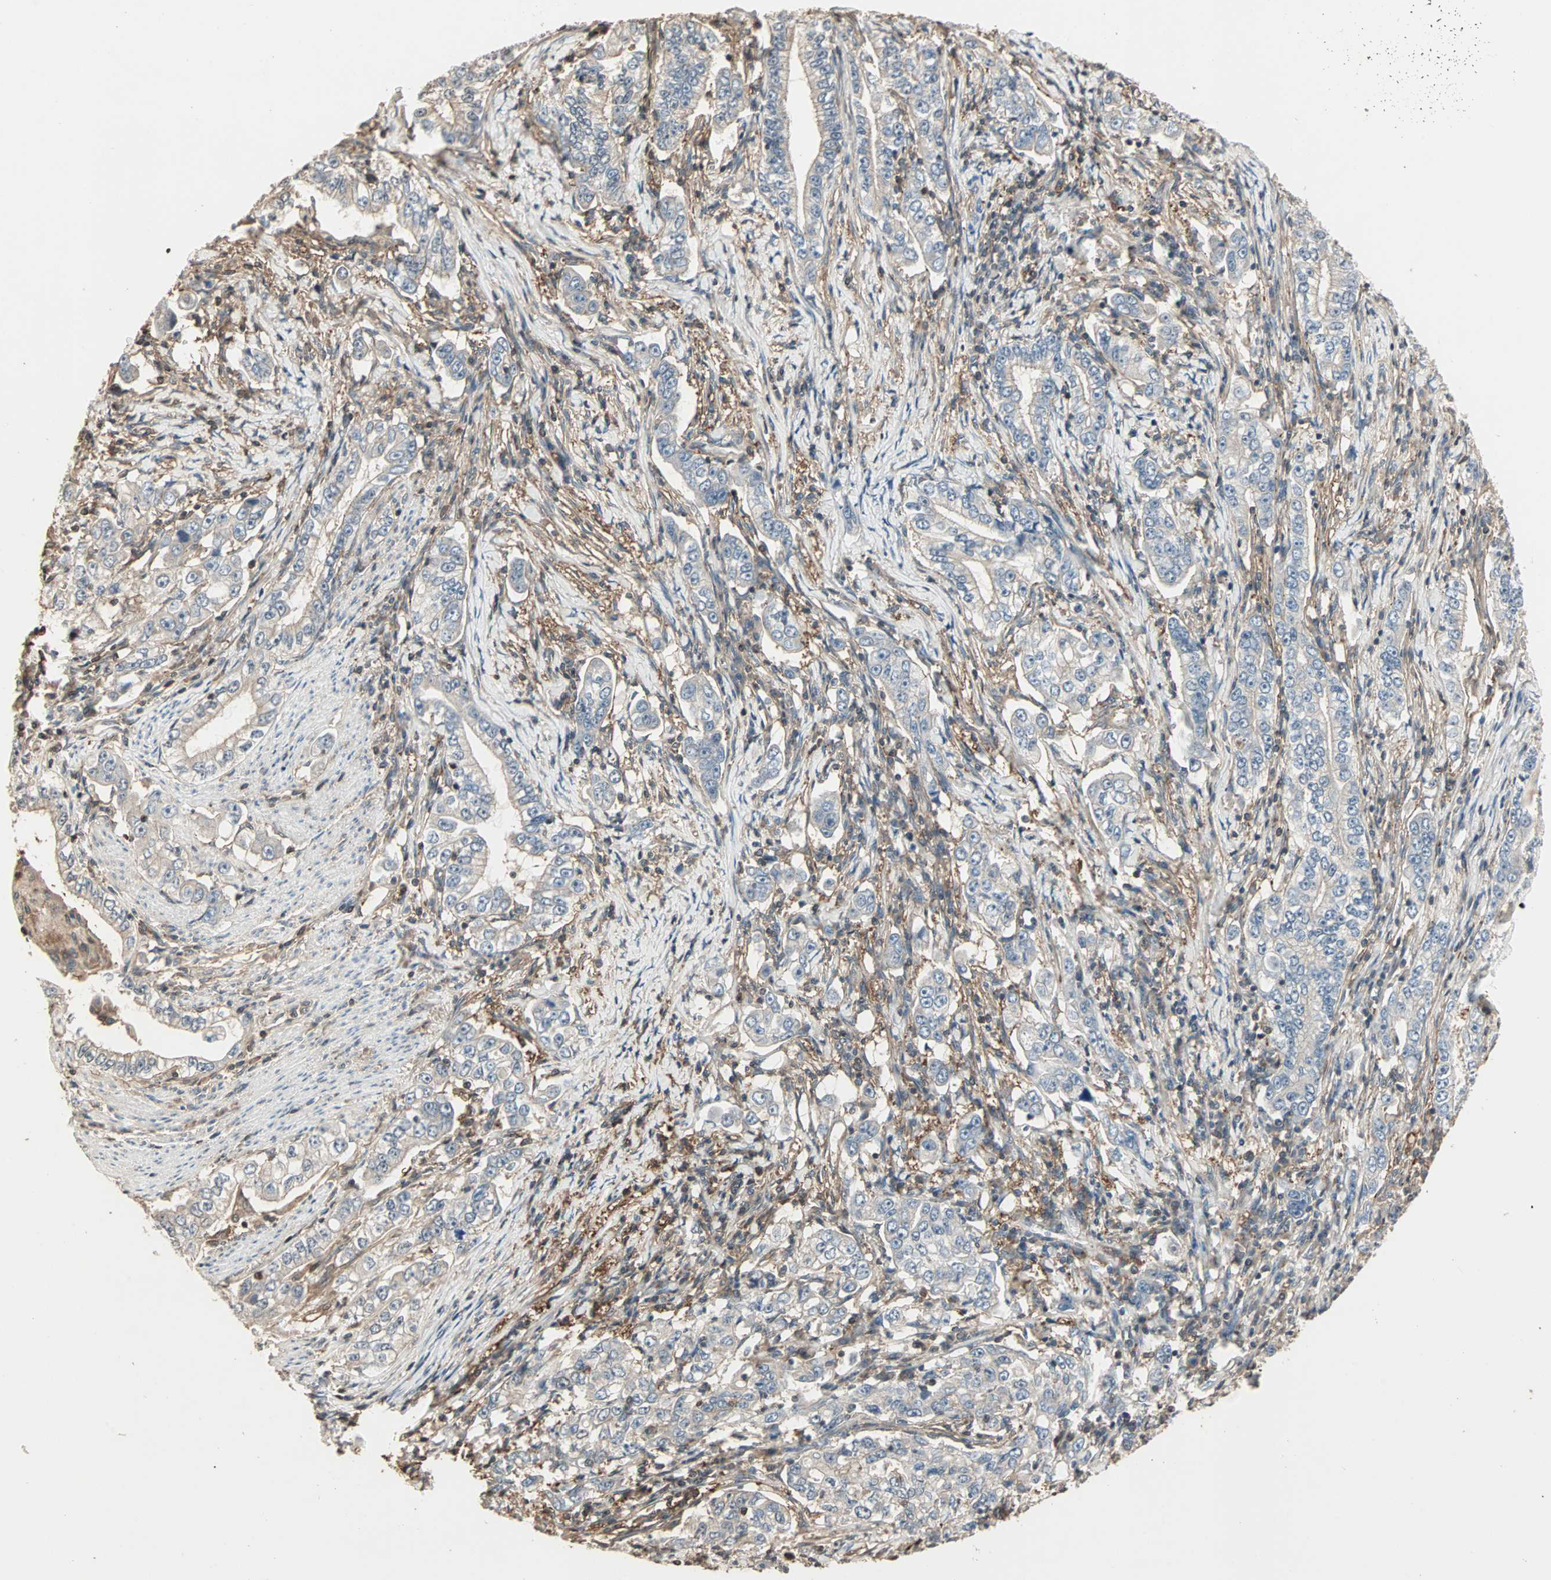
{"staining": {"intensity": "weak", "quantity": ">75%", "location": "cytoplasmic/membranous"}, "tissue": "stomach cancer", "cell_type": "Tumor cells", "image_type": "cancer", "snomed": [{"axis": "morphology", "description": "Adenocarcinoma, NOS"}, {"axis": "topography", "description": "Stomach, lower"}], "caption": "Immunohistochemistry (IHC) of stomach cancer reveals low levels of weak cytoplasmic/membranous expression in about >75% of tumor cells. The staining was performed using DAB (3,3'-diaminobenzidine) to visualize the protein expression in brown, while the nuclei were stained in blue with hematoxylin (Magnification: 20x).", "gene": "DRG2", "patient": {"sex": "female", "age": 72}}